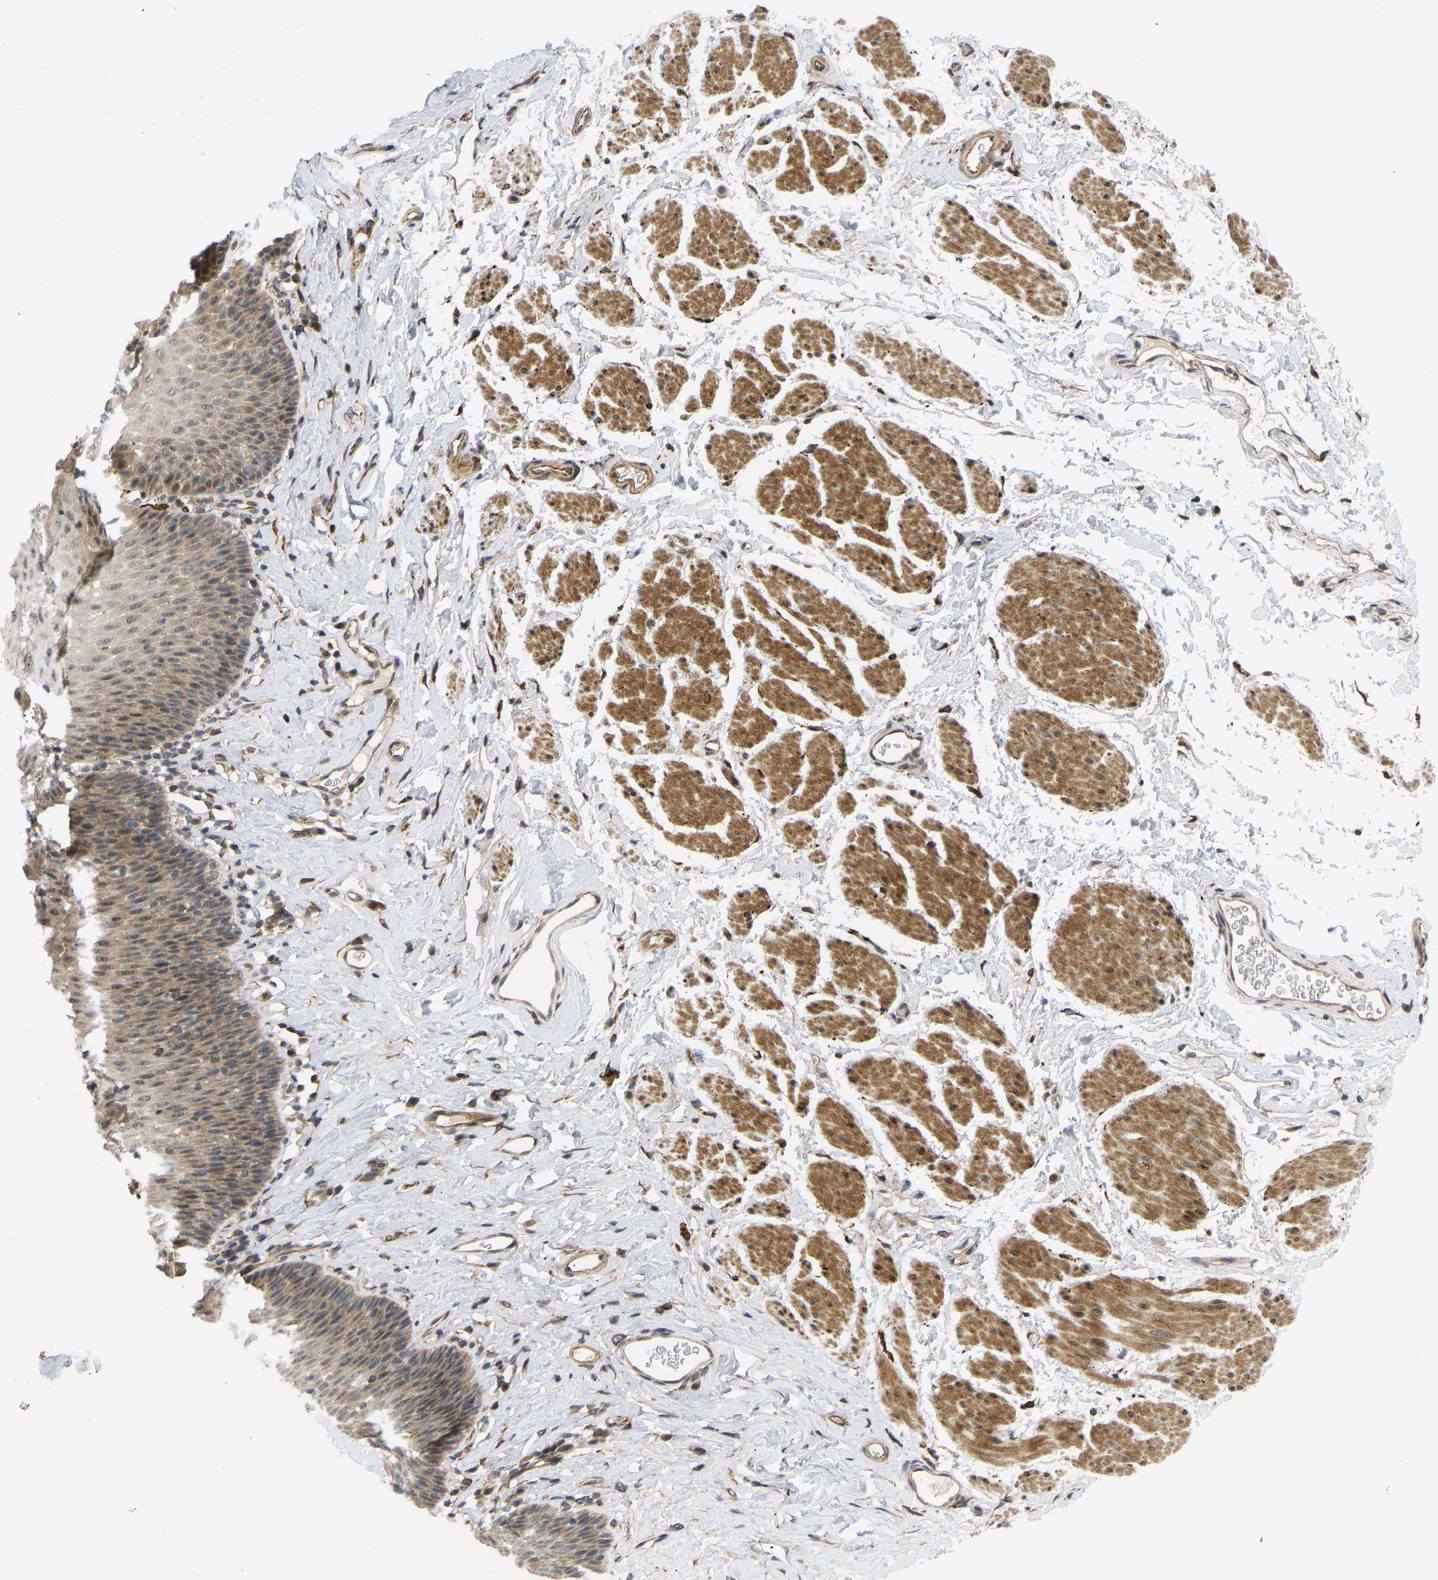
{"staining": {"intensity": "moderate", "quantity": "25%-75%", "location": "cytoplasmic/membranous,nuclear"}, "tissue": "esophagus", "cell_type": "Squamous epithelial cells", "image_type": "normal", "snomed": [{"axis": "morphology", "description": "Normal tissue, NOS"}, {"axis": "topography", "description": "Esophagus"}], "caption": "Brown immunohistochemical staining in normal esophagus shows moderate cytoplasmic/membranous,nuclear positivity in about 25%-75% of squamous epithelial cells. The protein is stained brown, and the nuclei are stained in blue (DAB IHC with brightfield microscopy, high magnification).", "gene": "BAG1", "patient": {"sex": "female", "age": 61}}